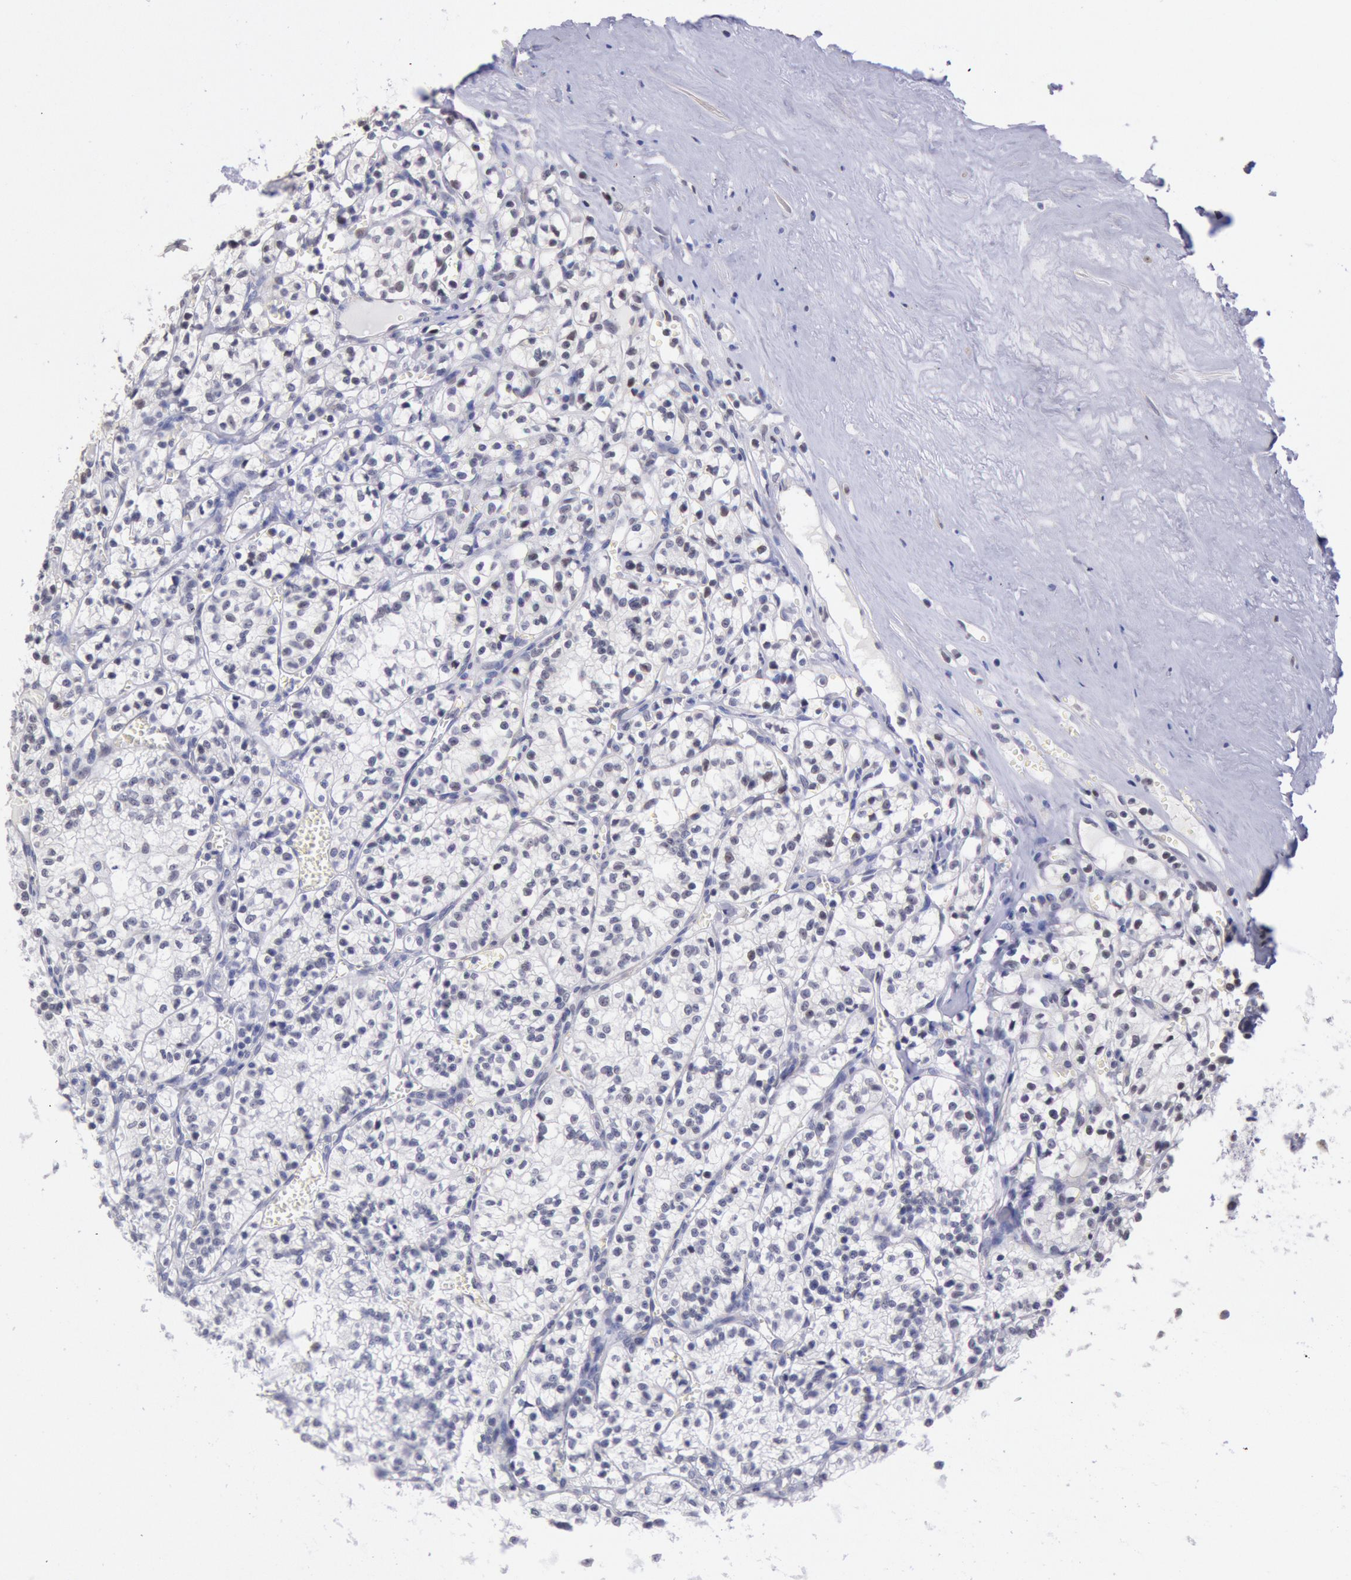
{"staining": {"intensity": "negative", "quantity": "none", "location": "none"}, "tissue": "renal cancer", "cell_type": "Tumor cells", "image_type": "cancer", "snomed": [{"axis": "morphology", "description": "Adenocarcinoma, NOS"}, {"axis": "topography", "description": "Kidney"}], "caption": "Immunohistochemistry (IHC) image of human renal cancer stained for a protein (brown), which demonstrates no positivity in tumor cells. (DAB IHC visualized using brightfield microscopy, high magnification).", "gene": "MYH7", "patient": {"sex": "male", "age": 61}}